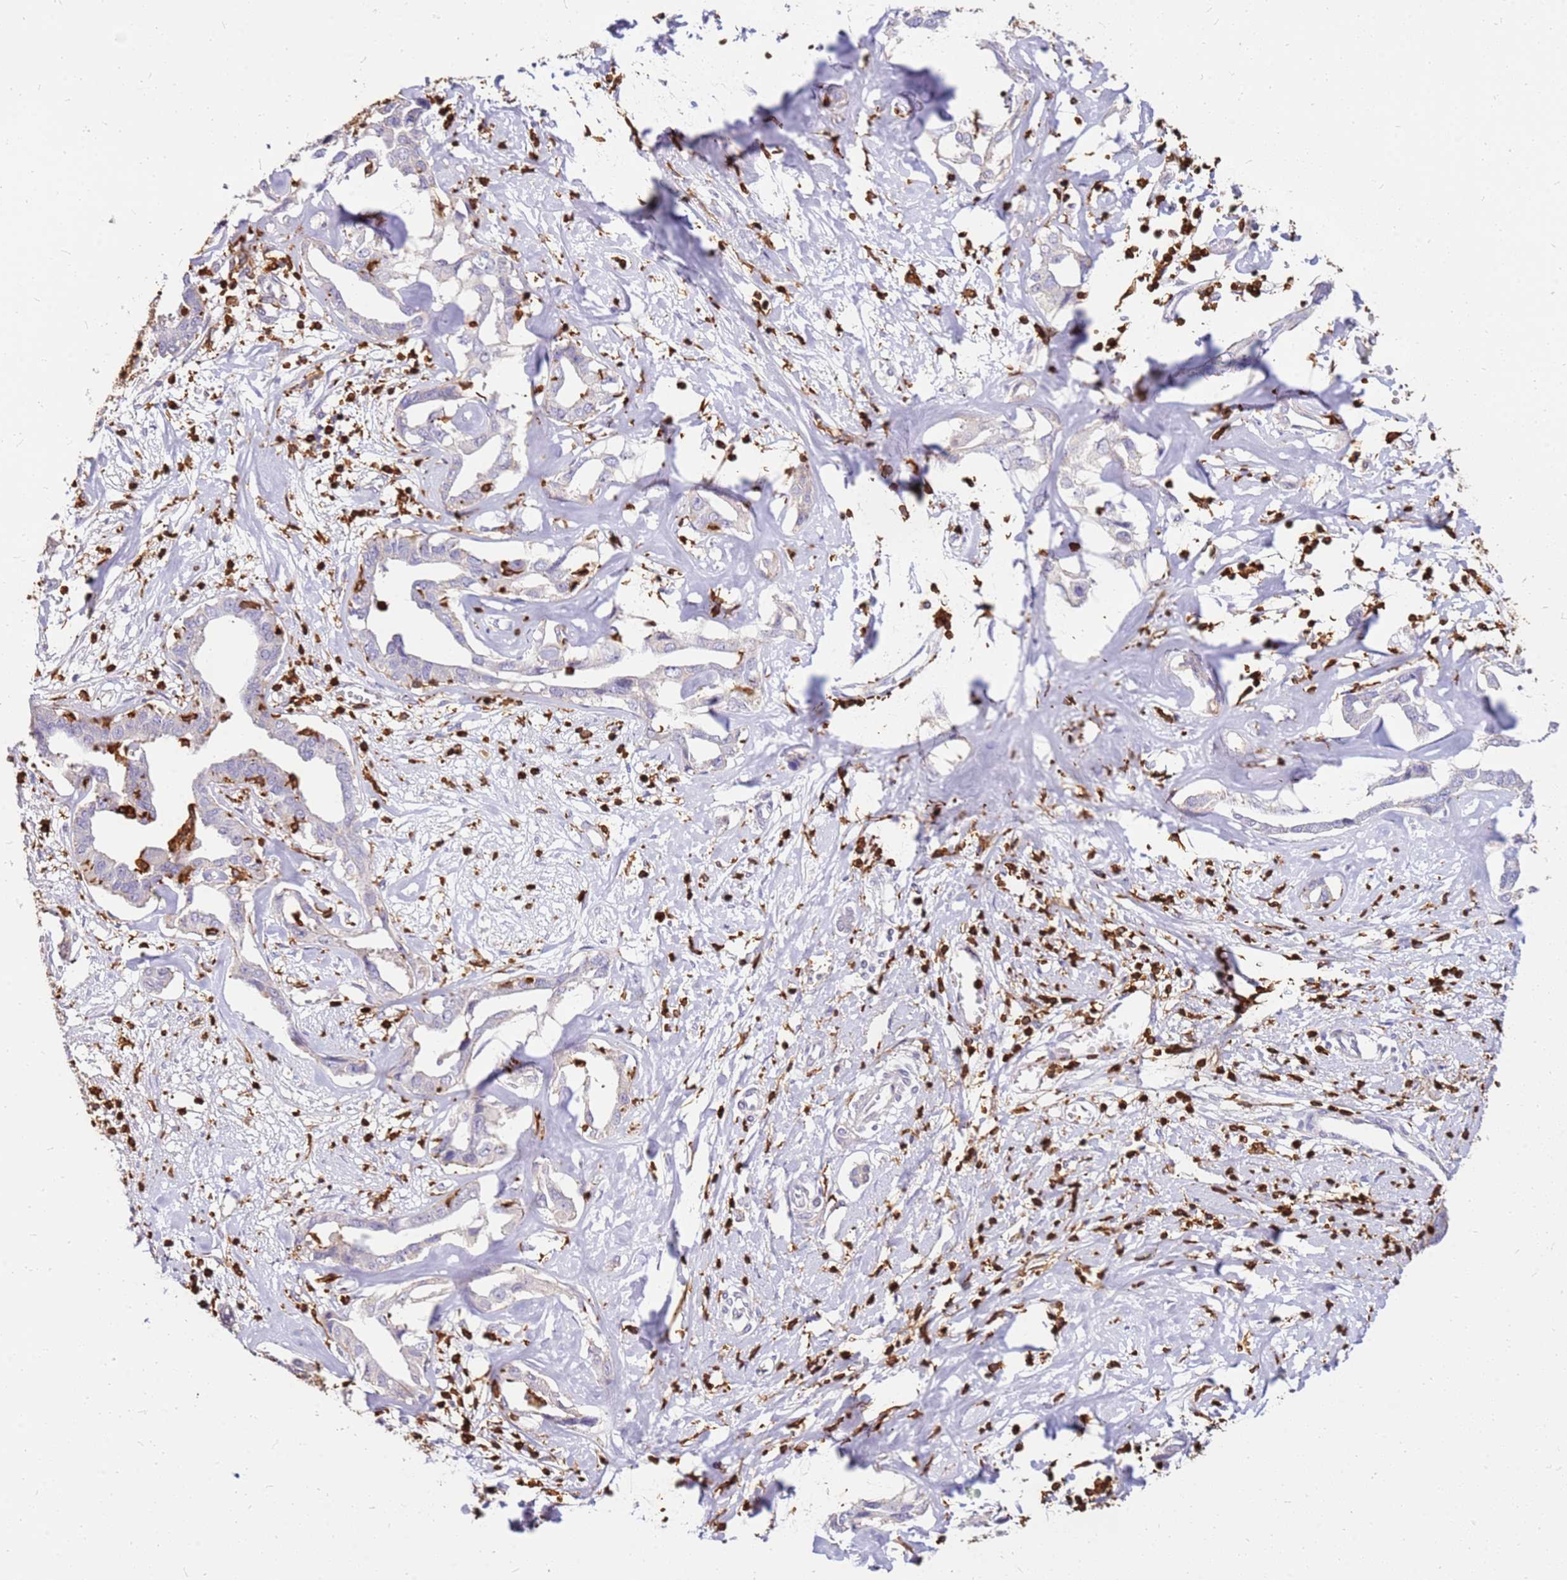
{"staining": {"intensity": "negative", "quantity": "none", "location": "none"}, "tissue": "liver cancer", "cell_type": "Tumor cells", "image_type": "cancer", "snomed": [{"axis": "morphology", "description": "Cholangiocarcinoma"}, {"axis": "topography", "description": "Liver"}], "caption": "Tumor cells show no significant protein positivity in liver cholangiocarcinoma.", "gene": "CORO1A", "patient": {"sex": "male", "age": 59}}